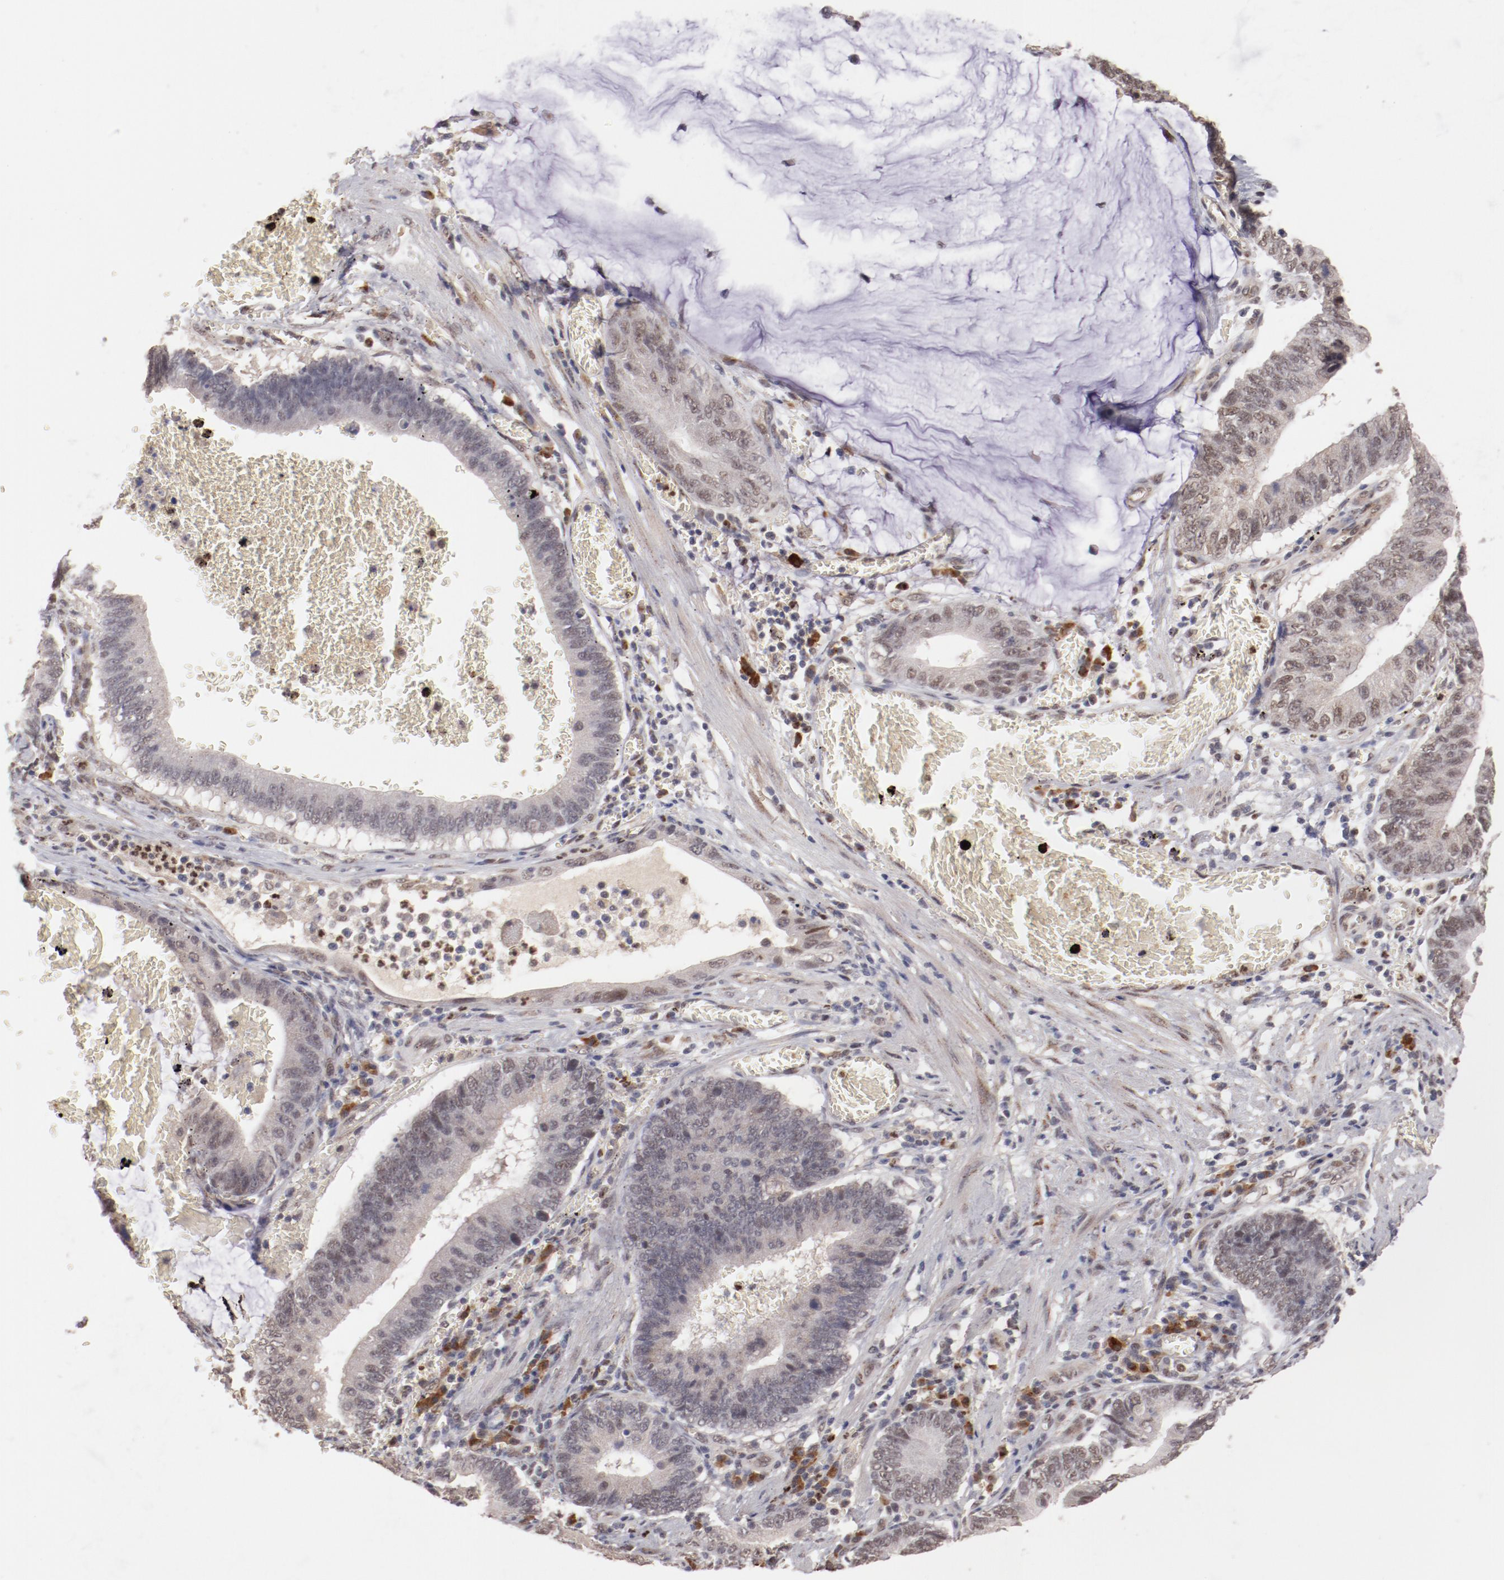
{"staining": {"intensity": "weak", "quantity": ">75%", "location": "nuclear"}, "tissue": "stomach cancer", "cell_type": "Tumor cells", "image_type": "cancer", "snomed": [{"axis": "morphology", "description": "Adenocarcinoma, NOS"}, {"axis": "topography", "description": "Stomach"}, {"axis": "topography", "description": "Gastric cardia"}], "caption": "A low amount of weak nuclear expression is present in about >75% of tumor cells in stomach adenocarcinoma tissue.", "gene": "NFE2", "patient": {"sex": "male", "age": 59}}